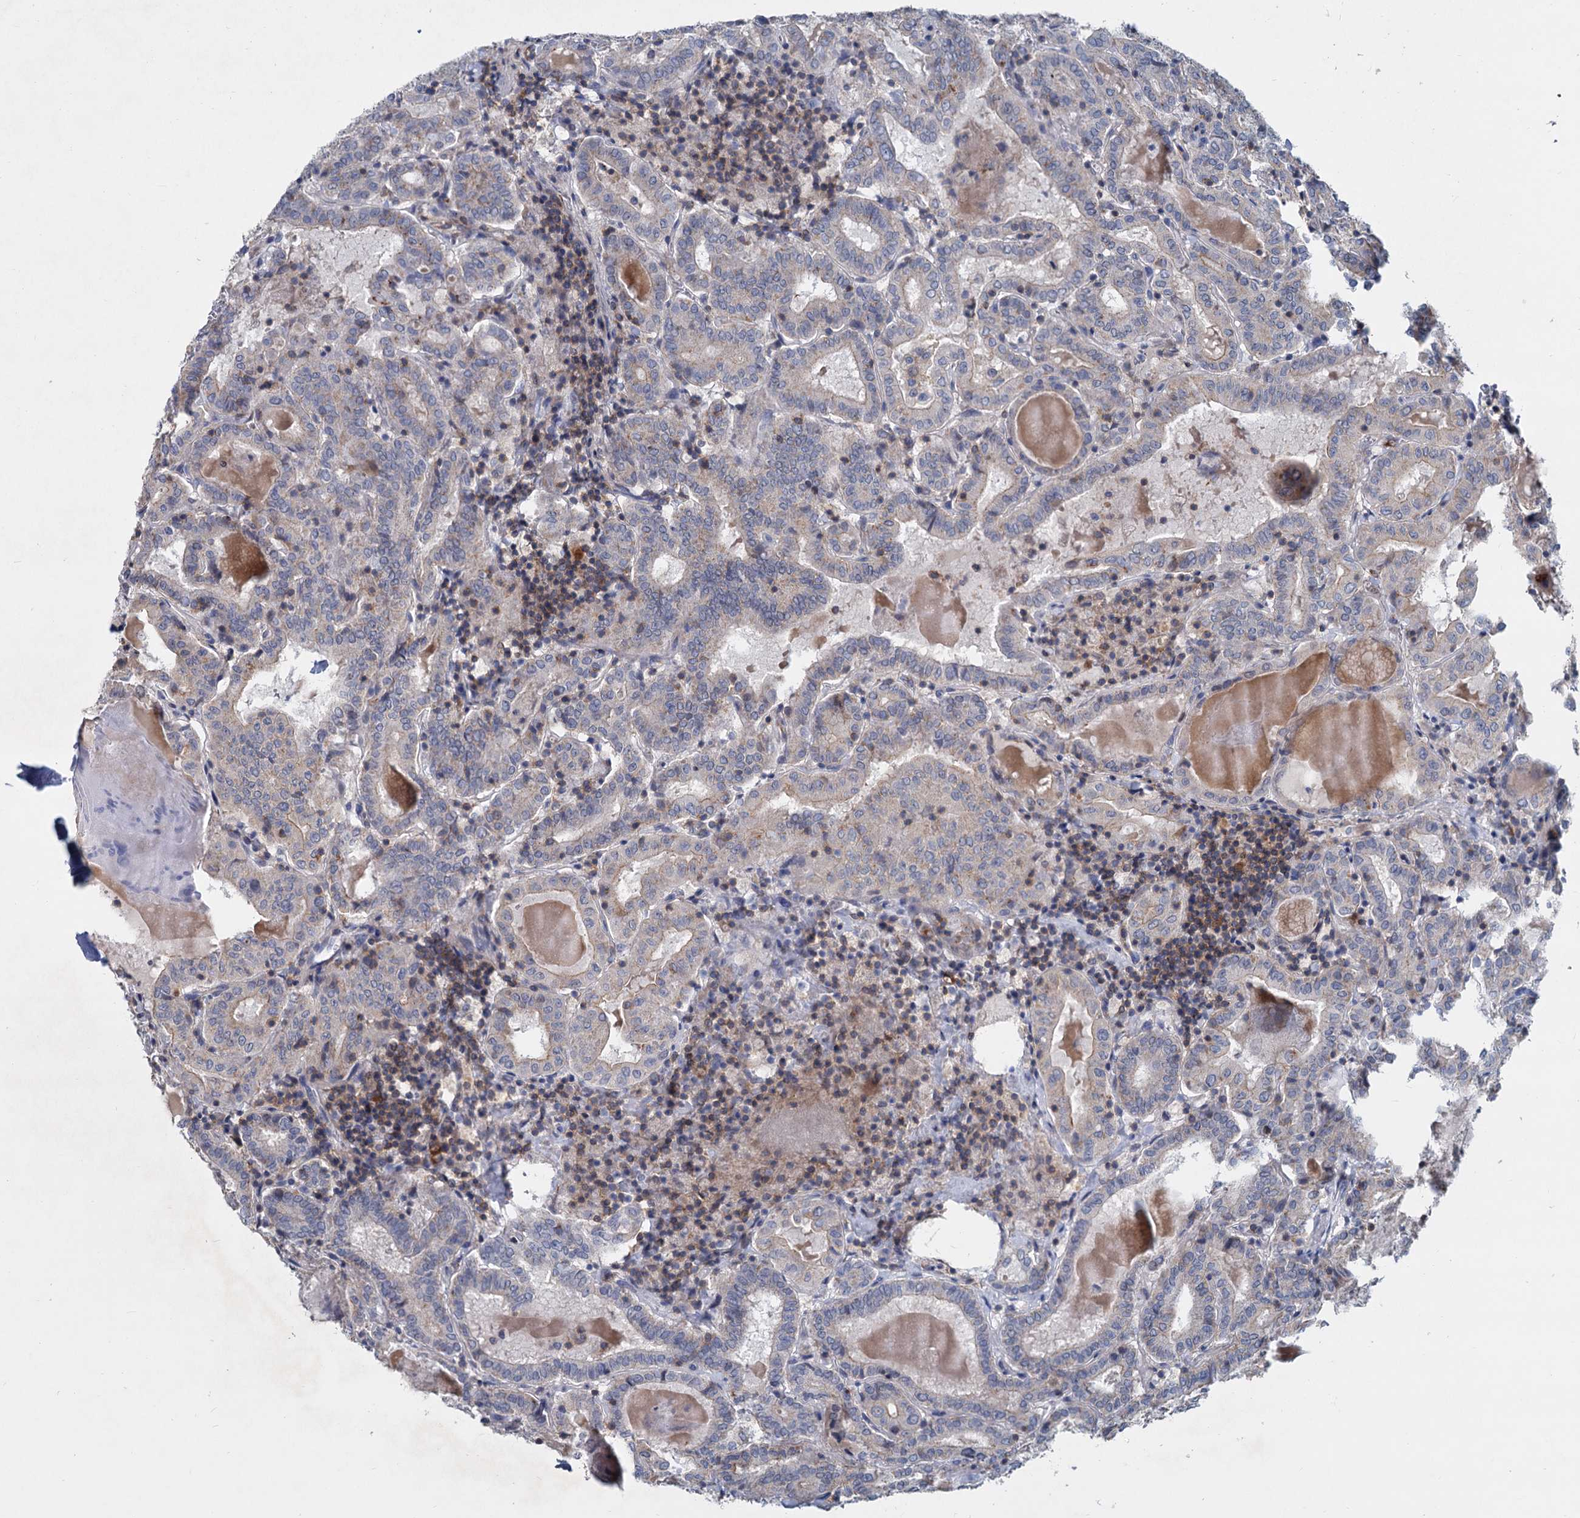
{"staining": {"intensity": "weak", "quantity": "<25%", "location": "cytoplasmic/membranous"}, "tissue": "thyroid cancer", "cell_type": "Tumor cells", "image_type": "cancer", "snomed": [{"axis": "morphology", "description": "Papillary adenocarcinoma, NOS"}, {"axis": "topography", "description": "Thyroid gland"}], "caption": "The photomicrograph demonstrates no staining of tumor cells in thyroid papillary adenocarcinoma.", "gene": "LRCH4", "patient": {"sex": "female", "age": 72}}